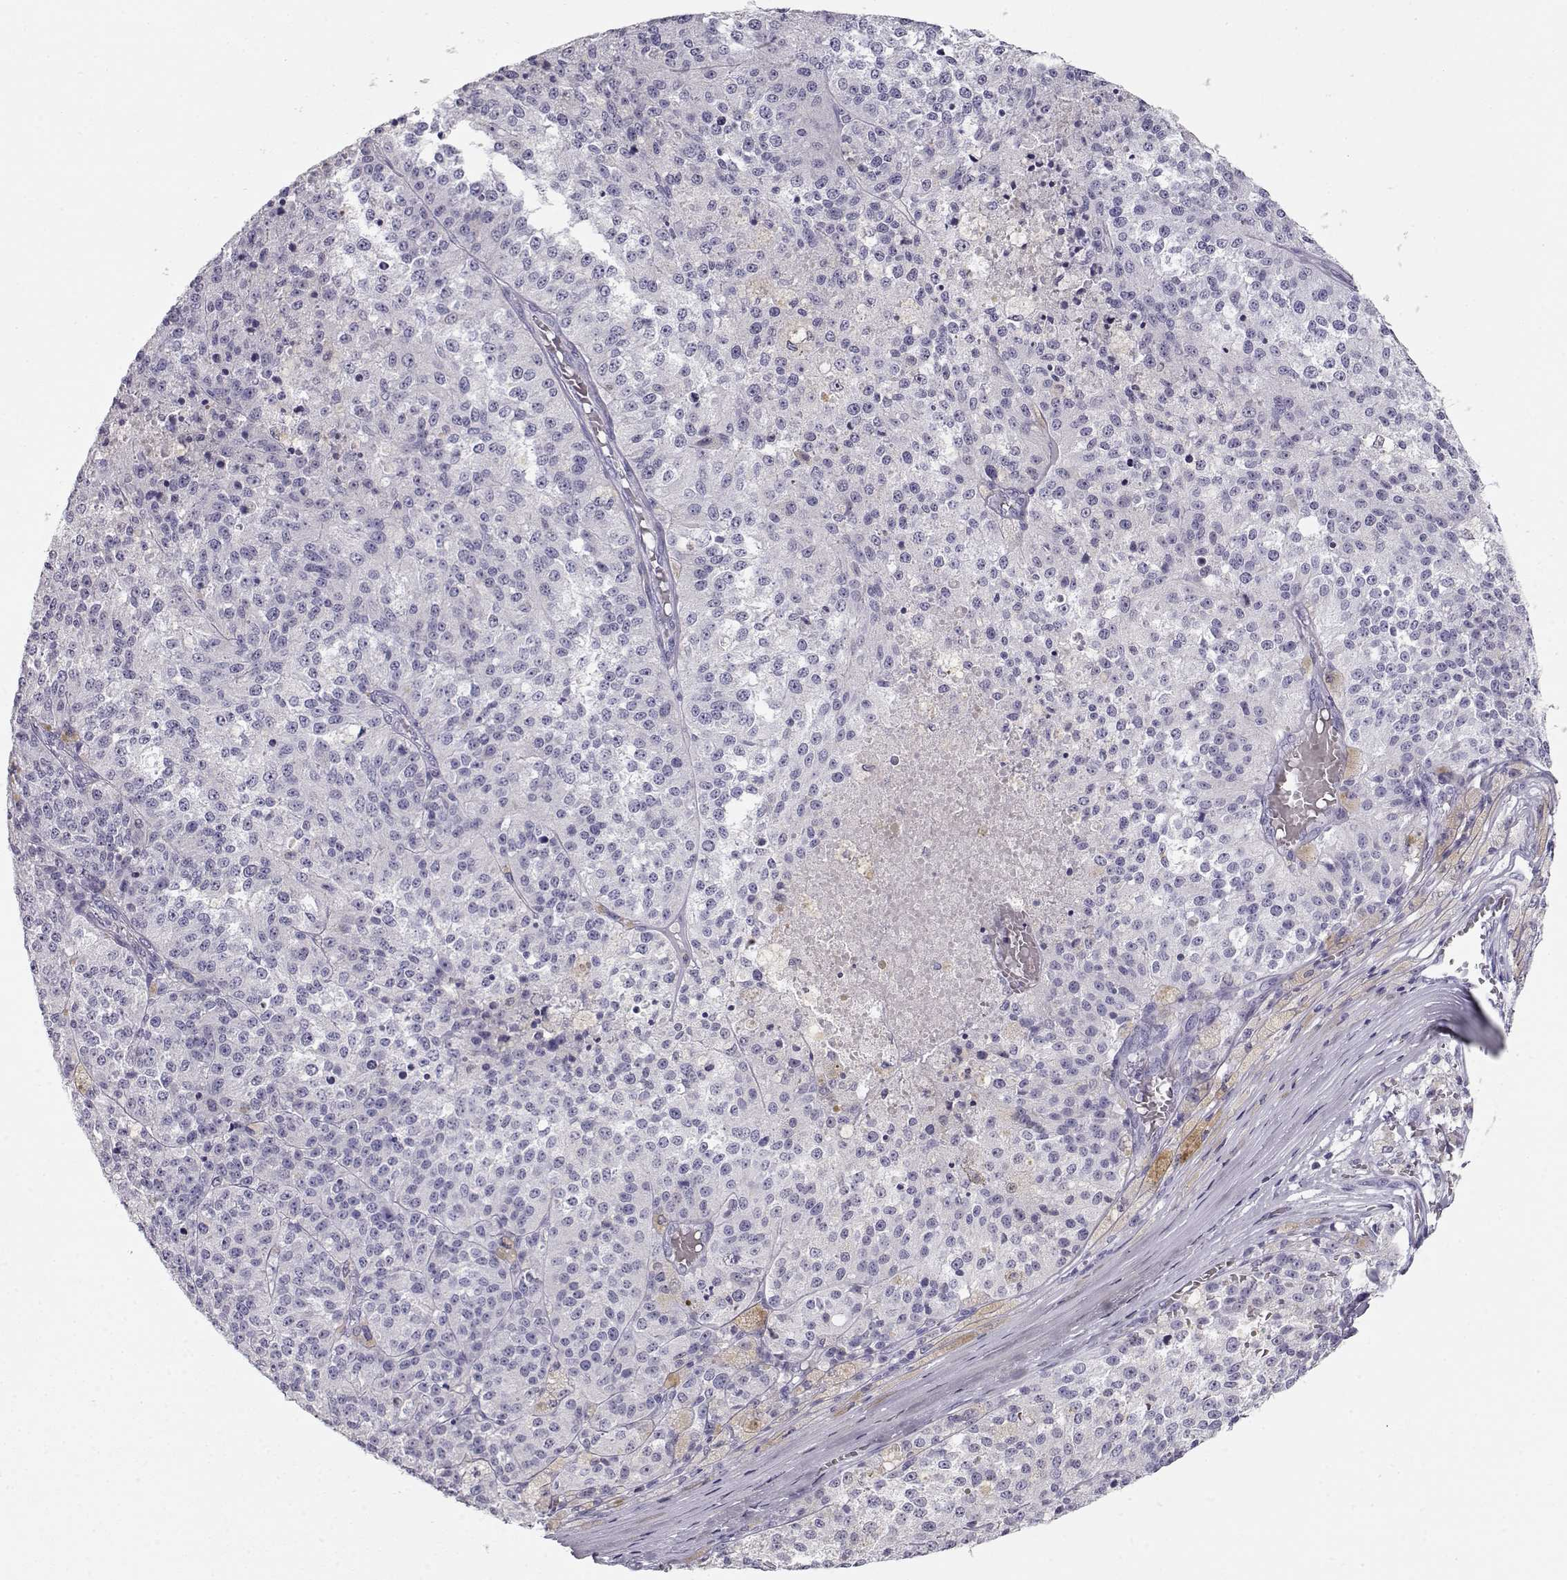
{"staining": {"intensity": "negative", "quantity": "none", "location": "none"}, "tissue": "melanoma", "cell_type": "Tumor cells", "image_type": "cancer", "snomed": [{"axis": "morphology", "description": "Malignant melanoma, Metastatic site"}, {"axis": "topography", "description": "Lymph node"}], "caption": "Histopathology image shows no protein staining in tumor cells of melanoma tissue.", "gene": "MAGEC1", "patient": {"sex": "female", "age": 64}}